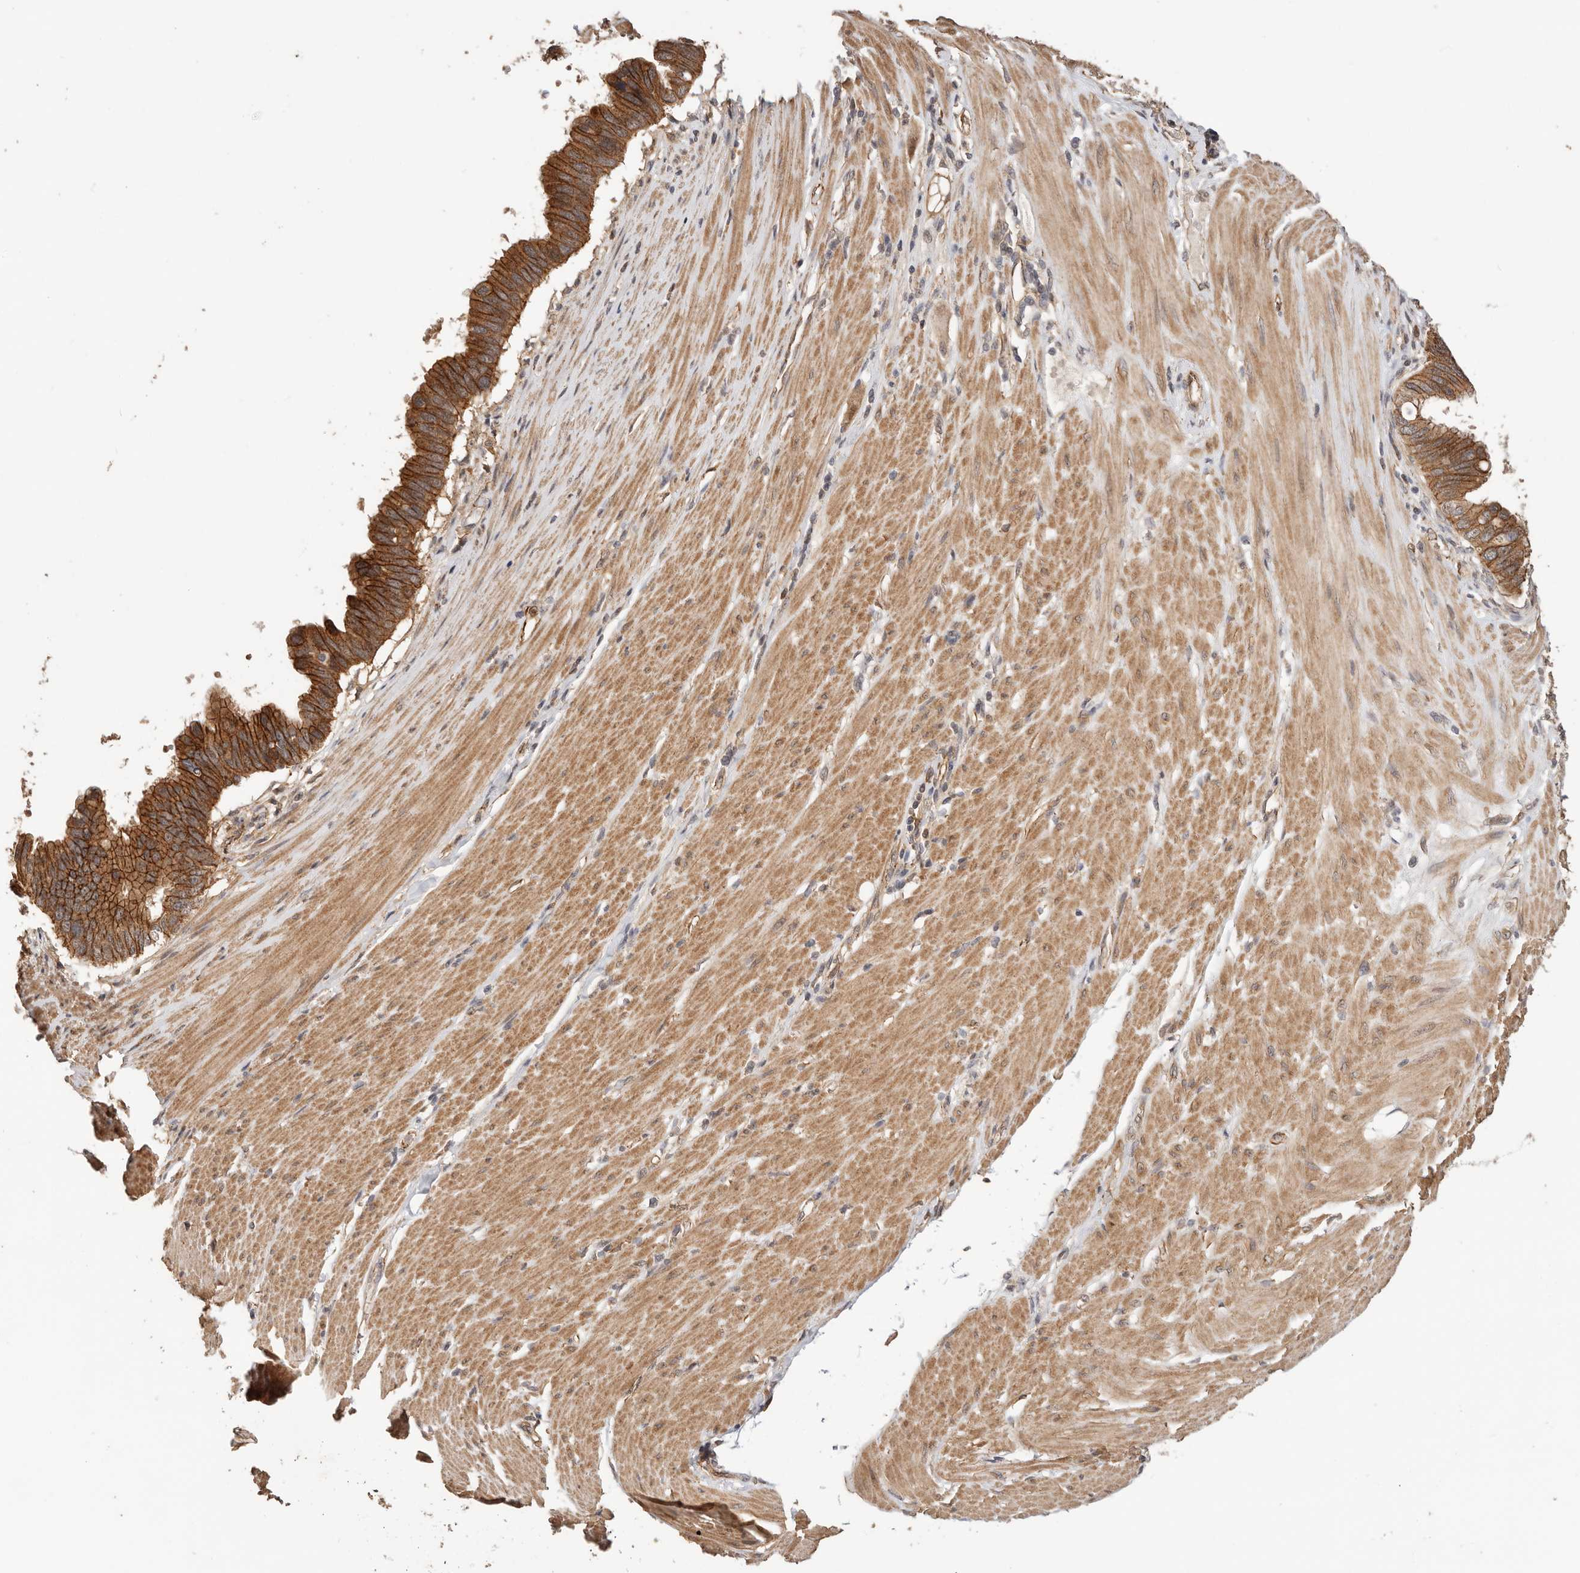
{"staining": {"intensity": "strong", "quantity": ">75%", "location": "cytoplasmic/membranous"}, "tissue": "pancreatic cancer", "cell_type": "Tumor cells", "image_type": "cancer", "snomed": [{"axis": "morphology", "description": "Adenocarcinoma, NOS"}, {"axis": "topography", "description": "Pancreas"}], "caption": "About >75% of tumor cells in human pancreatic cancer (adenocarcinoma) exhibit strong cytoplasmic/membranous protein expression as visualized by brown immunohistochemical staining.", "gene": "AFDN", "patient": {"sex": "female", "age": 56}}